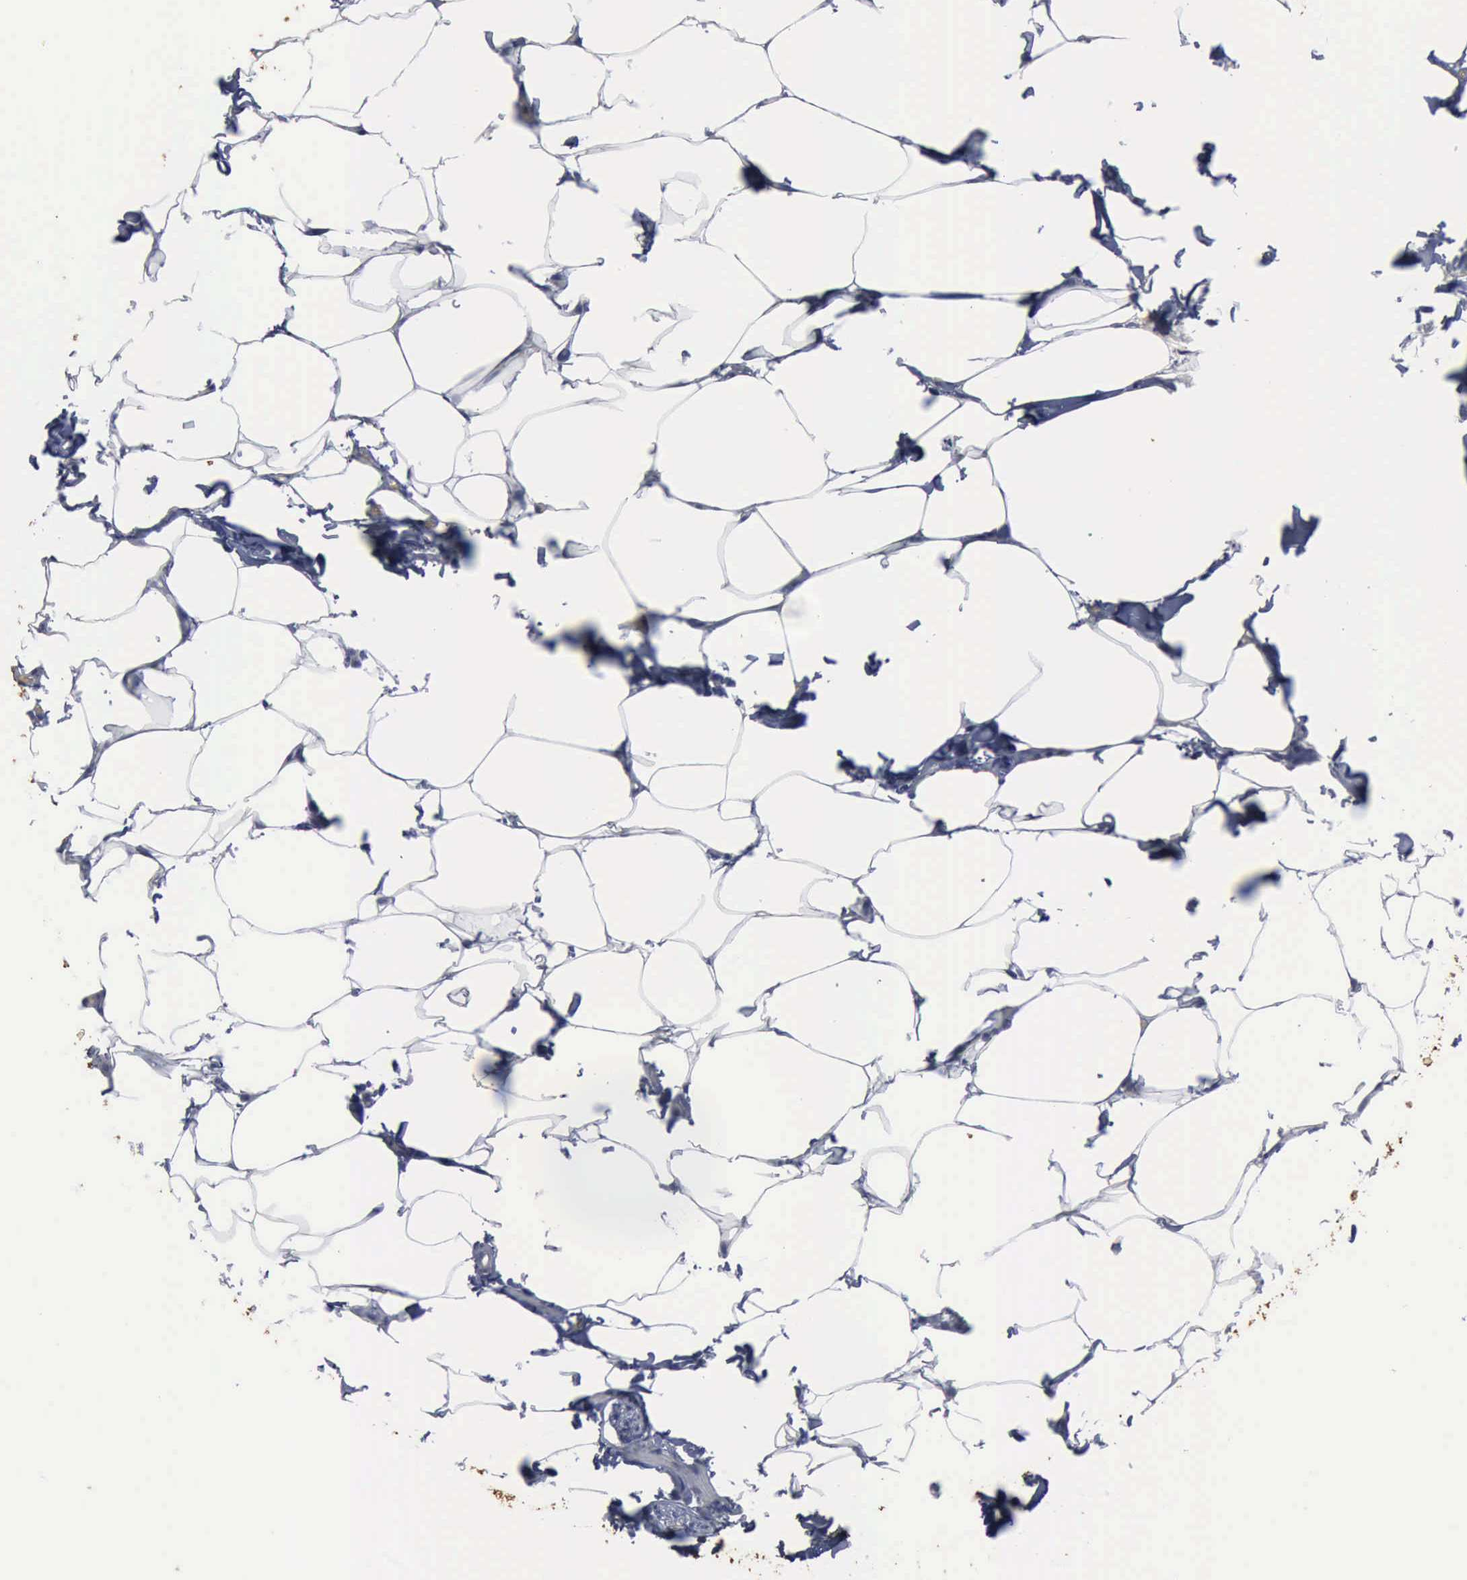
{"staining": {"intensity": "negative", "quantity": "none", "location": "none"}, "tissue": "adipose tissue", "cell_type": "Adipocytes", "image_type": "normal", "snomed": [{"axis": "morphology", "description": "Normal tissue, NOS"}, {"axis": "topography", "description": "Vascular tissue"}], "caption": "Immunohistochemistry photomicrograph of unremarkable adipose tissue: human adipose tissue stained with DAB (3,3'-diaminobenzidine) displays no significant protein staining in adipocytes. Brightfield microscopy of IHC stained with DAB (brown) and hematoxylin (blue), captured at high magnification.", "gene": "TGFB1", "patient": {"sex": "male", "age": 41}}